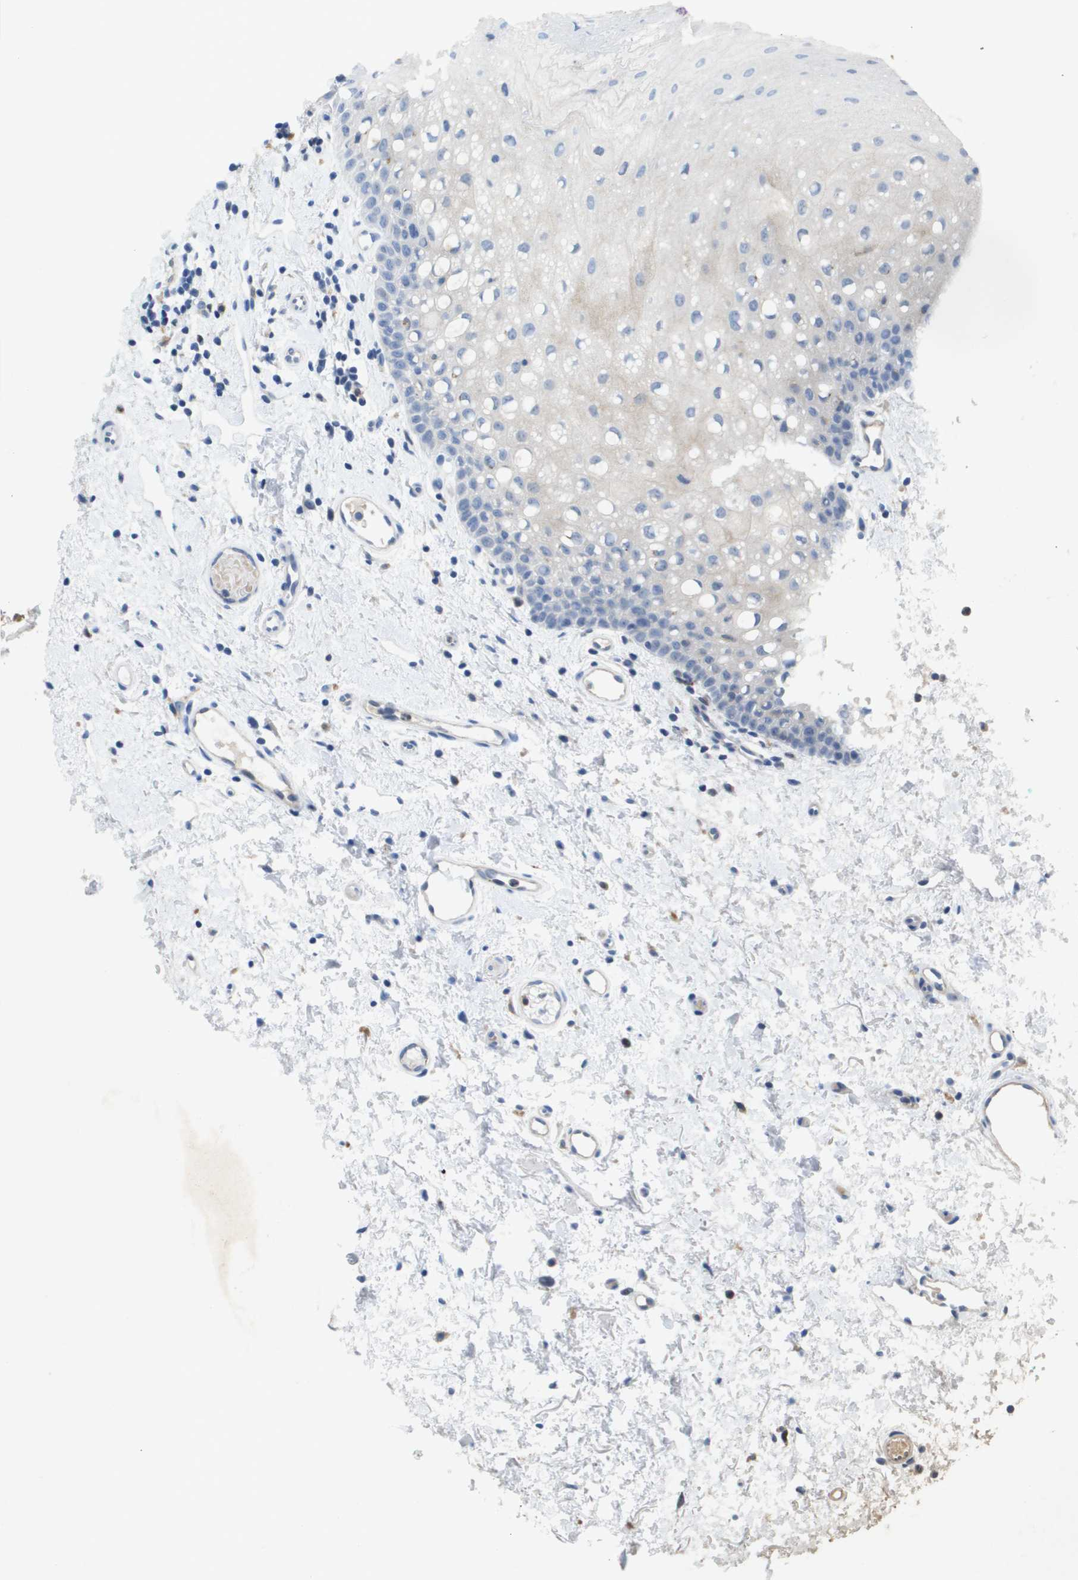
{"staining": {"intensity": "weak", "quantity": "<25%", "location": "cytoplasmic/membranous"}, "tissue": "oral mucosa", "cell_type": "Squamous epithelial cells", "image_type": "normal", "snomed": [{"axis": "morphology", "description": "Normal tissue, NOS"}, {"axis": "morphology", "description": "Squamous cell carcinoma, NOS"}, {"axis": "topography", "description": "Oral tissue"}, {"axis": "topography", "description": "Salivary gland"}, {"axis": "topography", "description": "Head-Neck"}], "caption": "The IHC micrograph has no significant expression in squamous epithelial cells of oral mucosa.", "gene": "LIPG", "patient": {"sex": "female", "age": 62}}